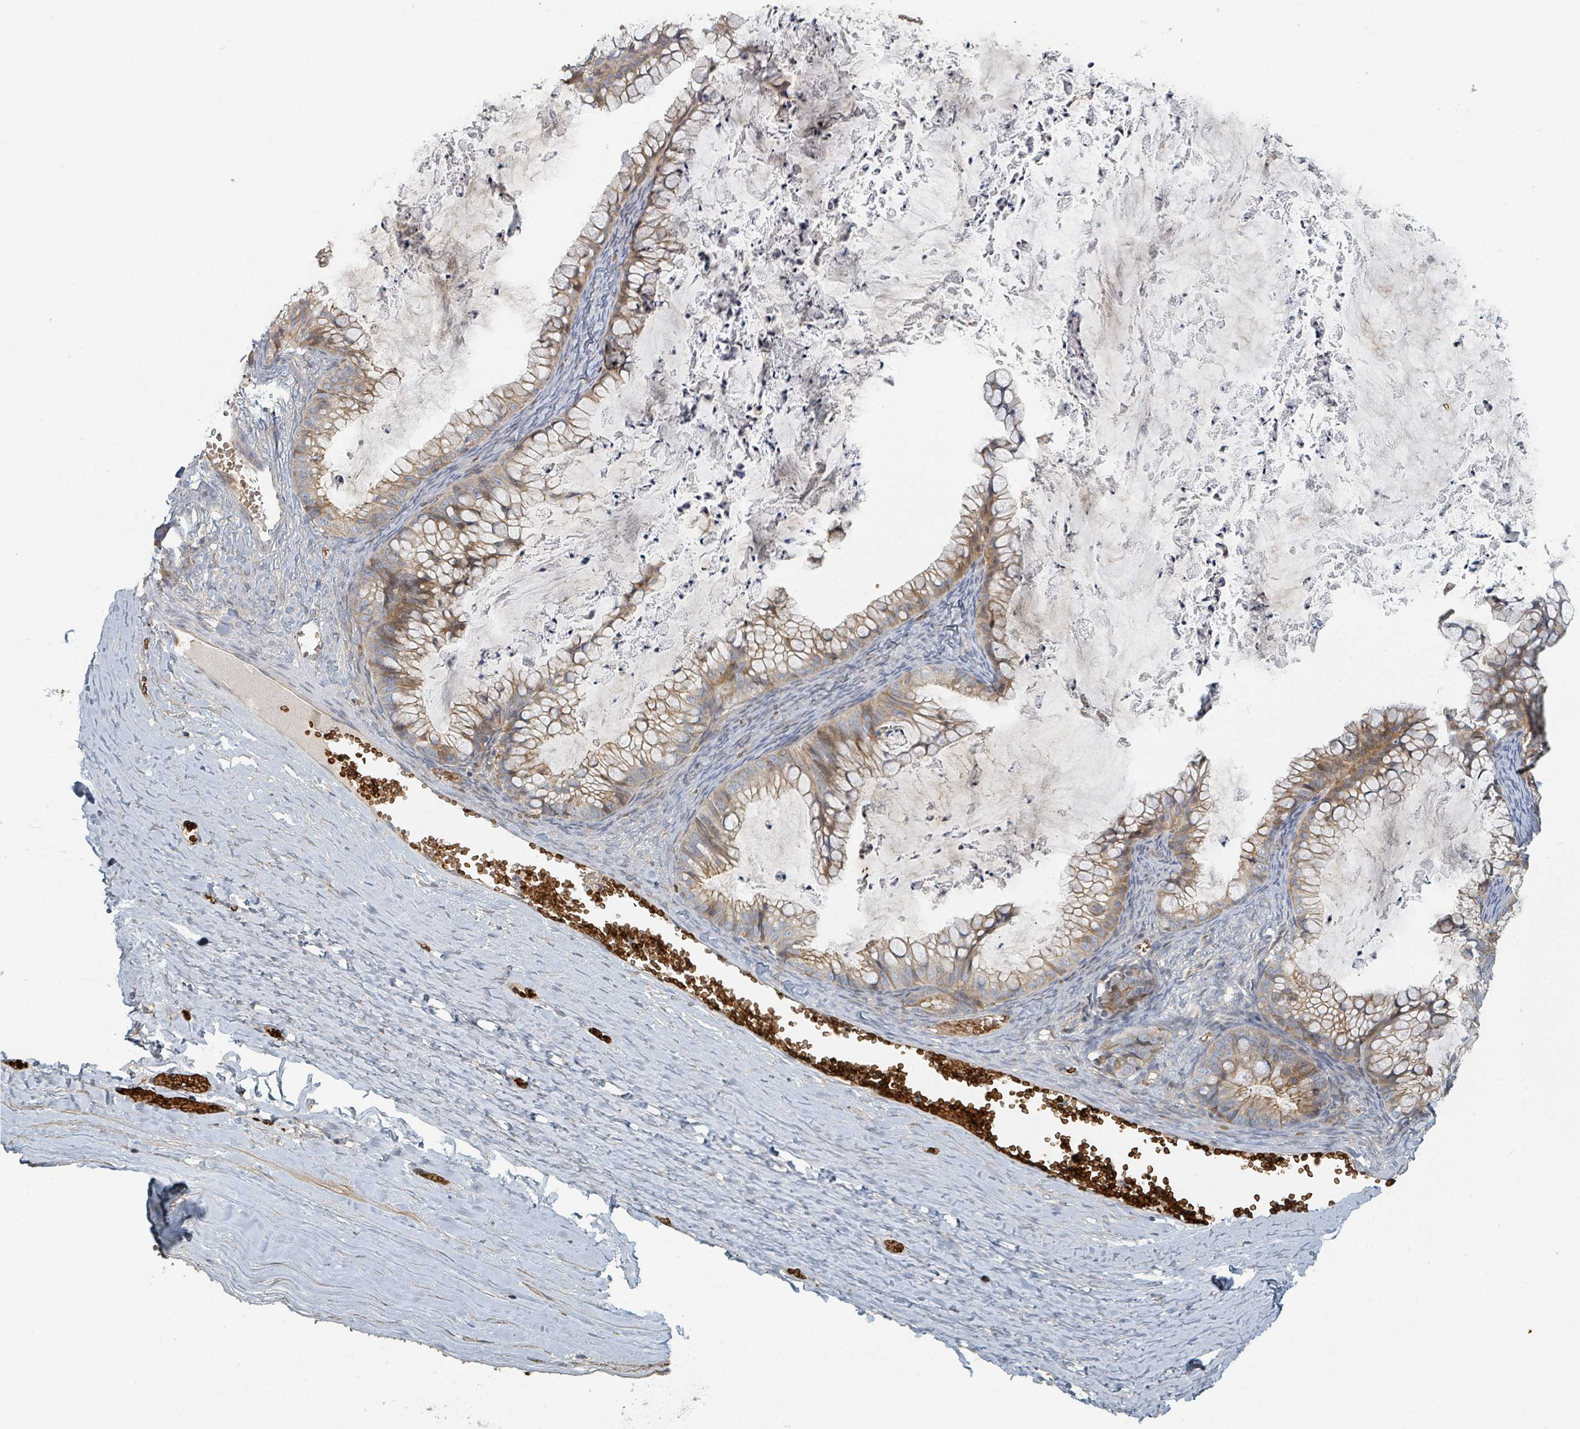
{"staining": {"intensity": "weak", "quantity": ">75%", "location": "cytoplasmic/membranous"}, "tissue": "ovarian cancer", "cell_type": "Tumor cells", "image_type": "cancer", "snomed": [{"axis": "morphology", "description": "Cystadenocarcinoma, mucinous, NOS"}, {"axis": "topography", "description": "Ovary"}], "caption": "Ovarian cancer stained with a protein marker shows weak staining in tumor cells.", "gene": "TRPC4AP", "patient": {"sex": "female", "age": 35}}